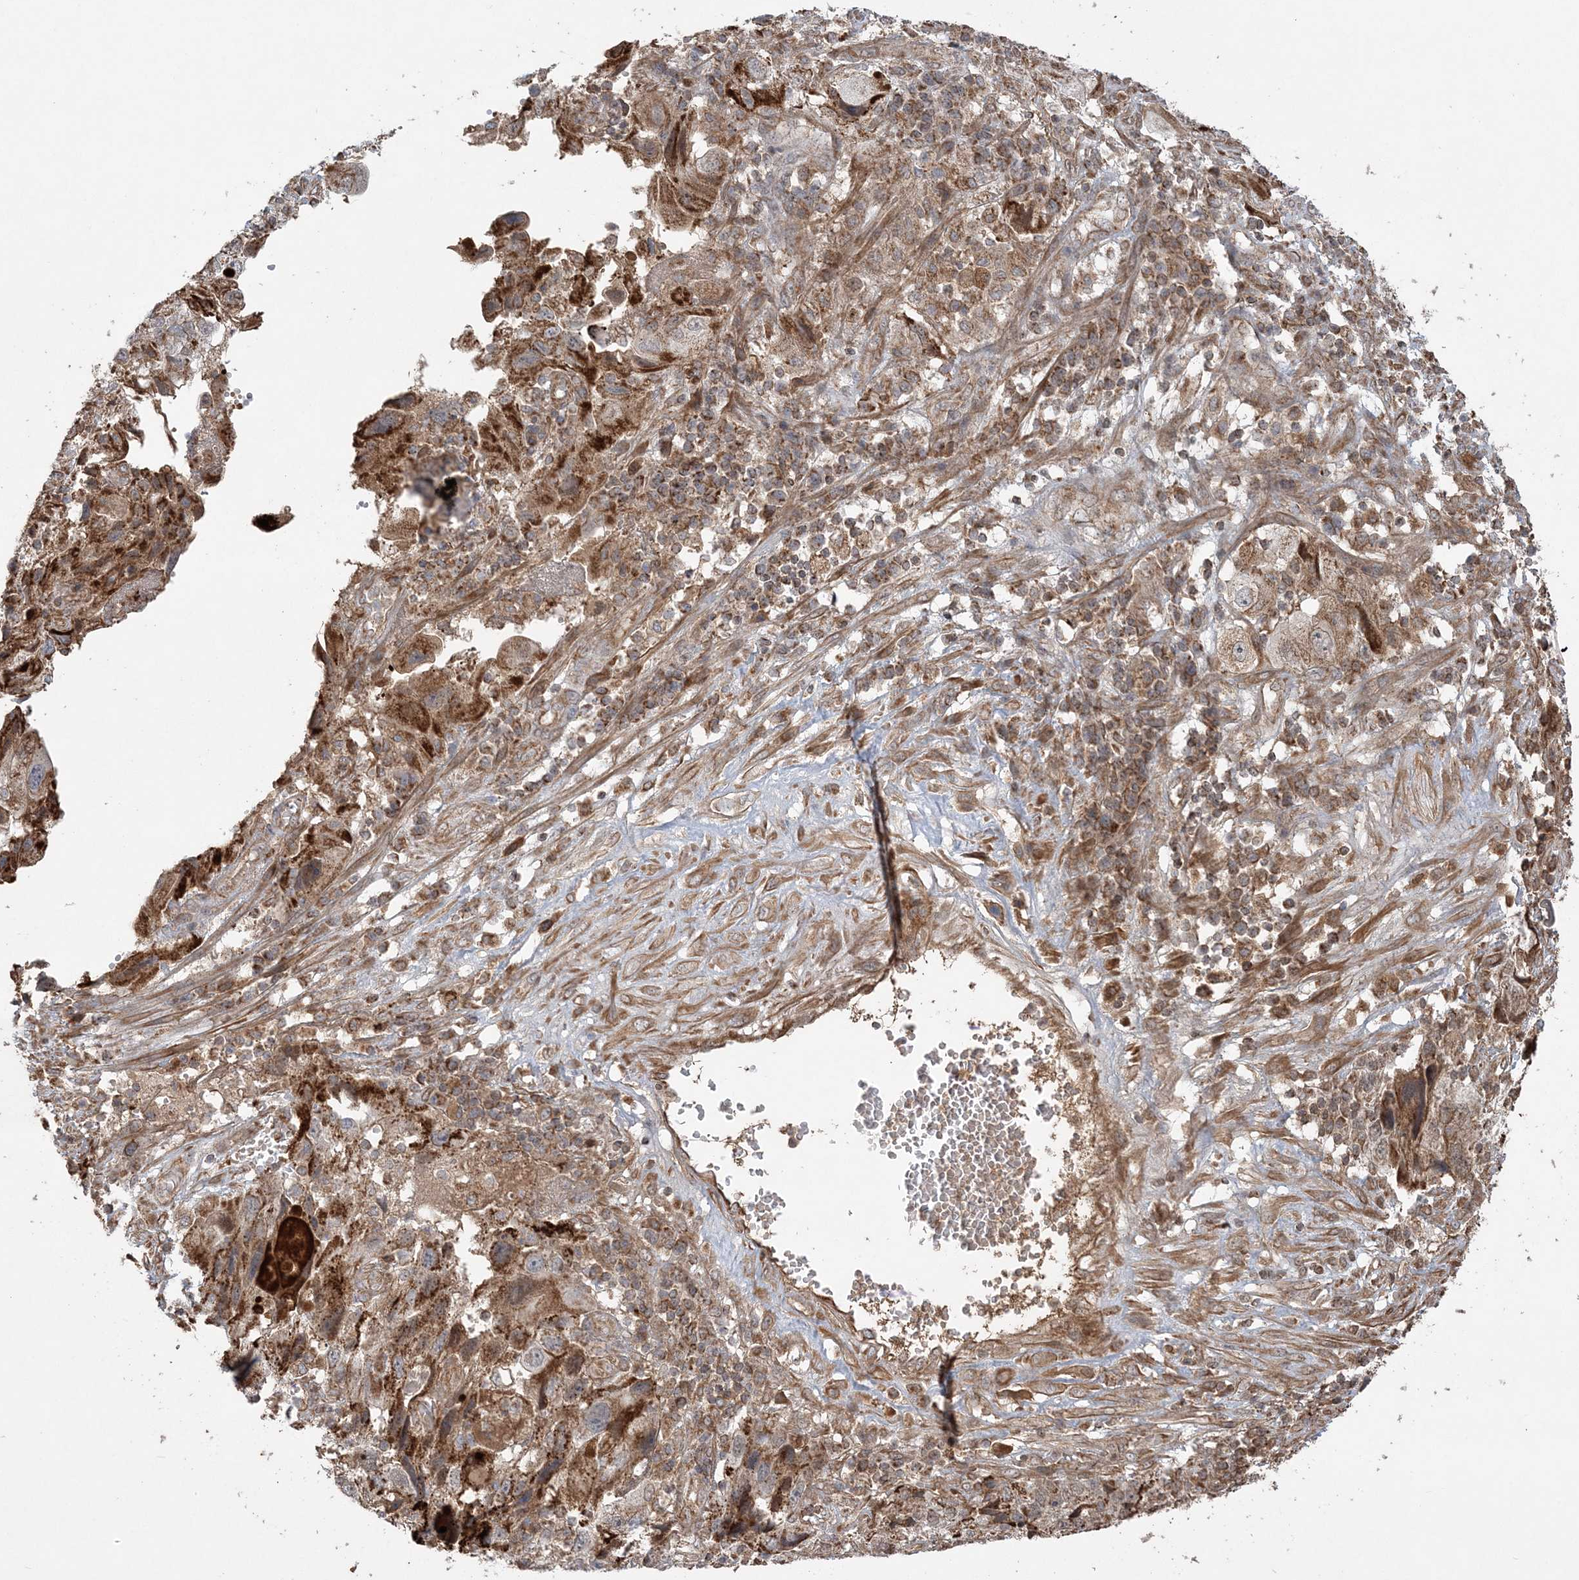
{"staining": {"intensity": "moderate", "quantity": ">75%", "location": "cytoplasmic/membranous"}, "tissue": "endometrial cancer", "cell_type": "Tumor cells", "image_type": "cancer", "snomed": [{"axis": "morphology", "description": "Adenocarcinoma, NOS"}, {"axis": "topography", "description": "Endometrium"}], "caption": "A histopathology image of human endometrial cancer (adenocarcinoma) stained for a protein reveals moderate cytoplasmic/membranous brown staining in tumor cells.", "gene": "SCLT1", "patient": {"sex": "female", "age": 49}}